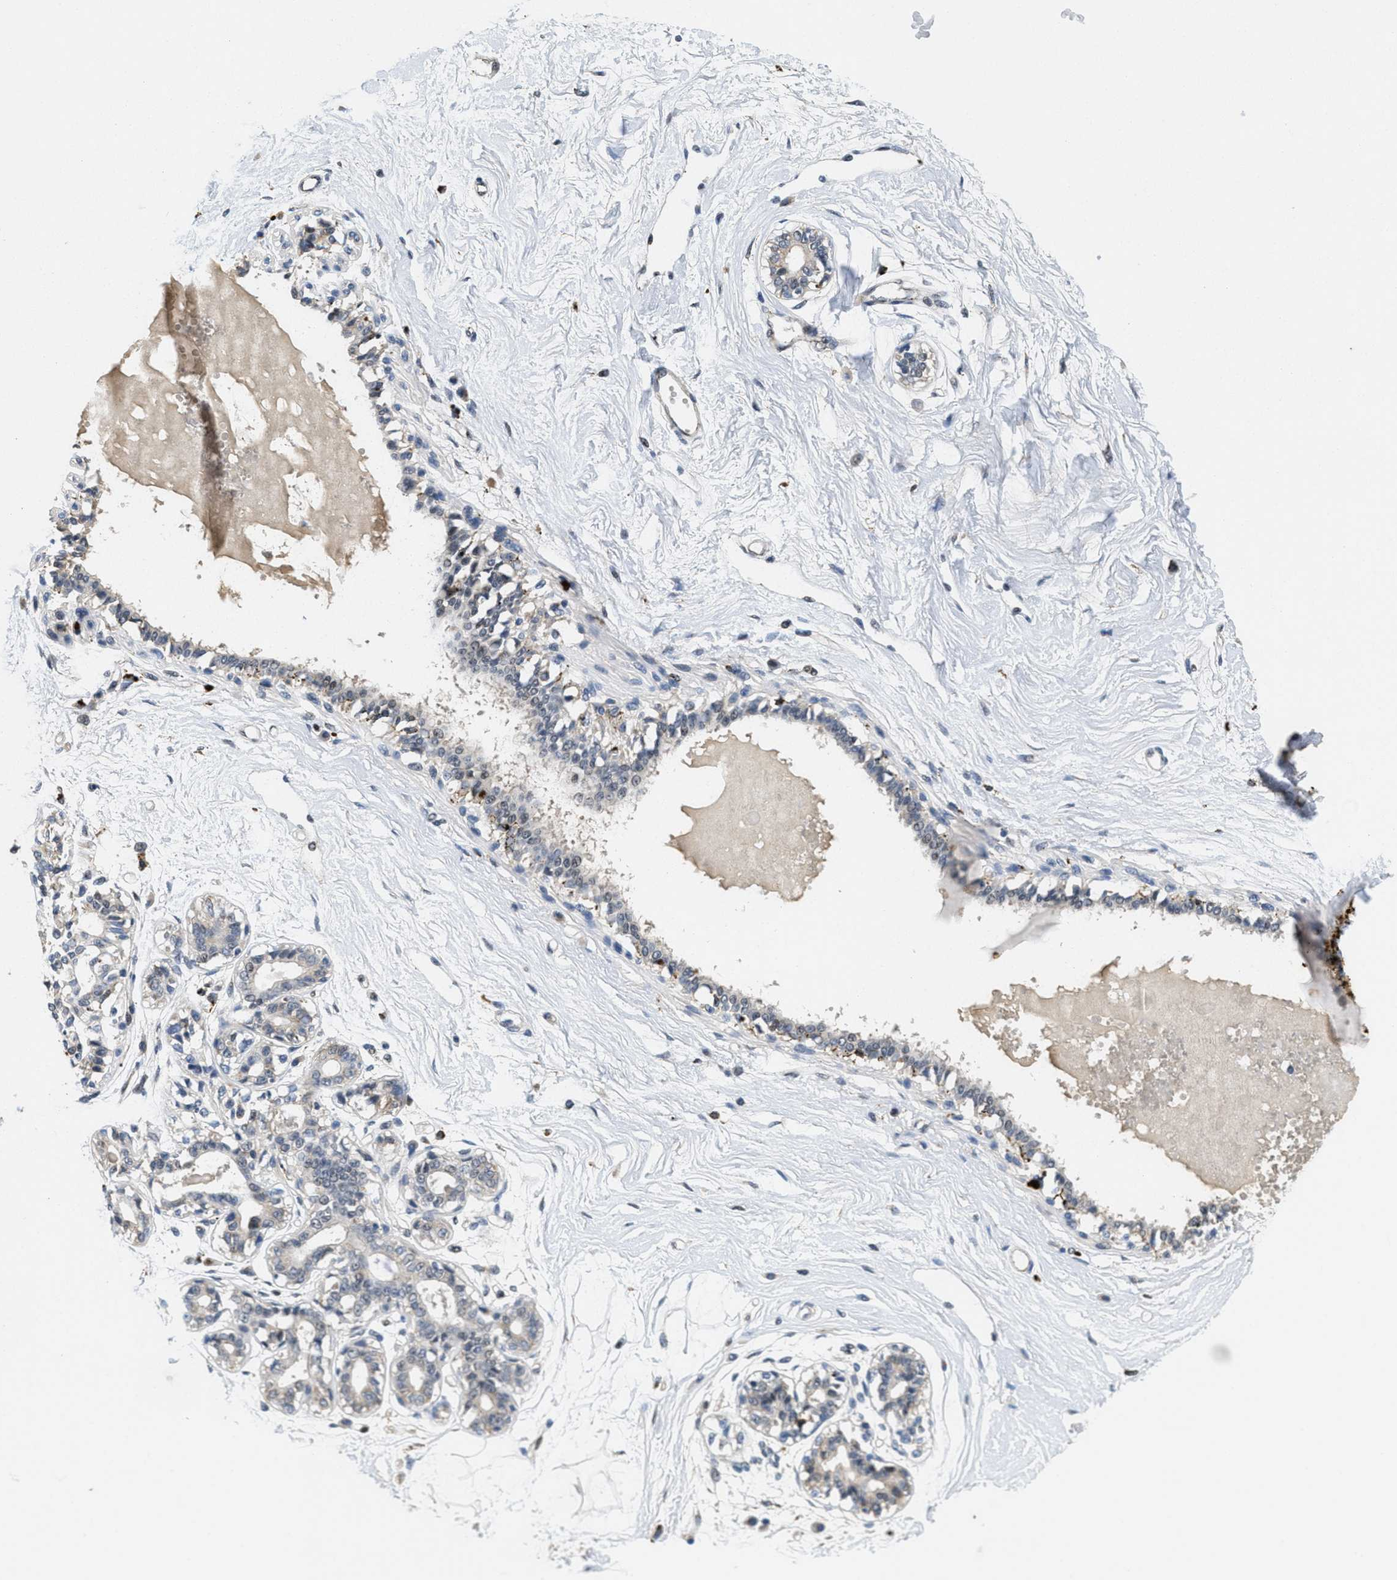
{"staining": {"intensity": "negative", "quantity": "none", "location": "none"}, "tissue": "breast", "cell_type": "Adipocytes", "image_type": "normal", "snomed": [{"axis": "morphology", "description": "Normal tissue, NOS"}, {"axis": "topography", "description": "Breast"}], "caption": "Immunohistochemistry micrograph of benign breast: human breast stained with DAB shows no significant protein positivity in adipocytes.", "gene": "BMPR2", "patient": {"sex": "female", "age": 45}}